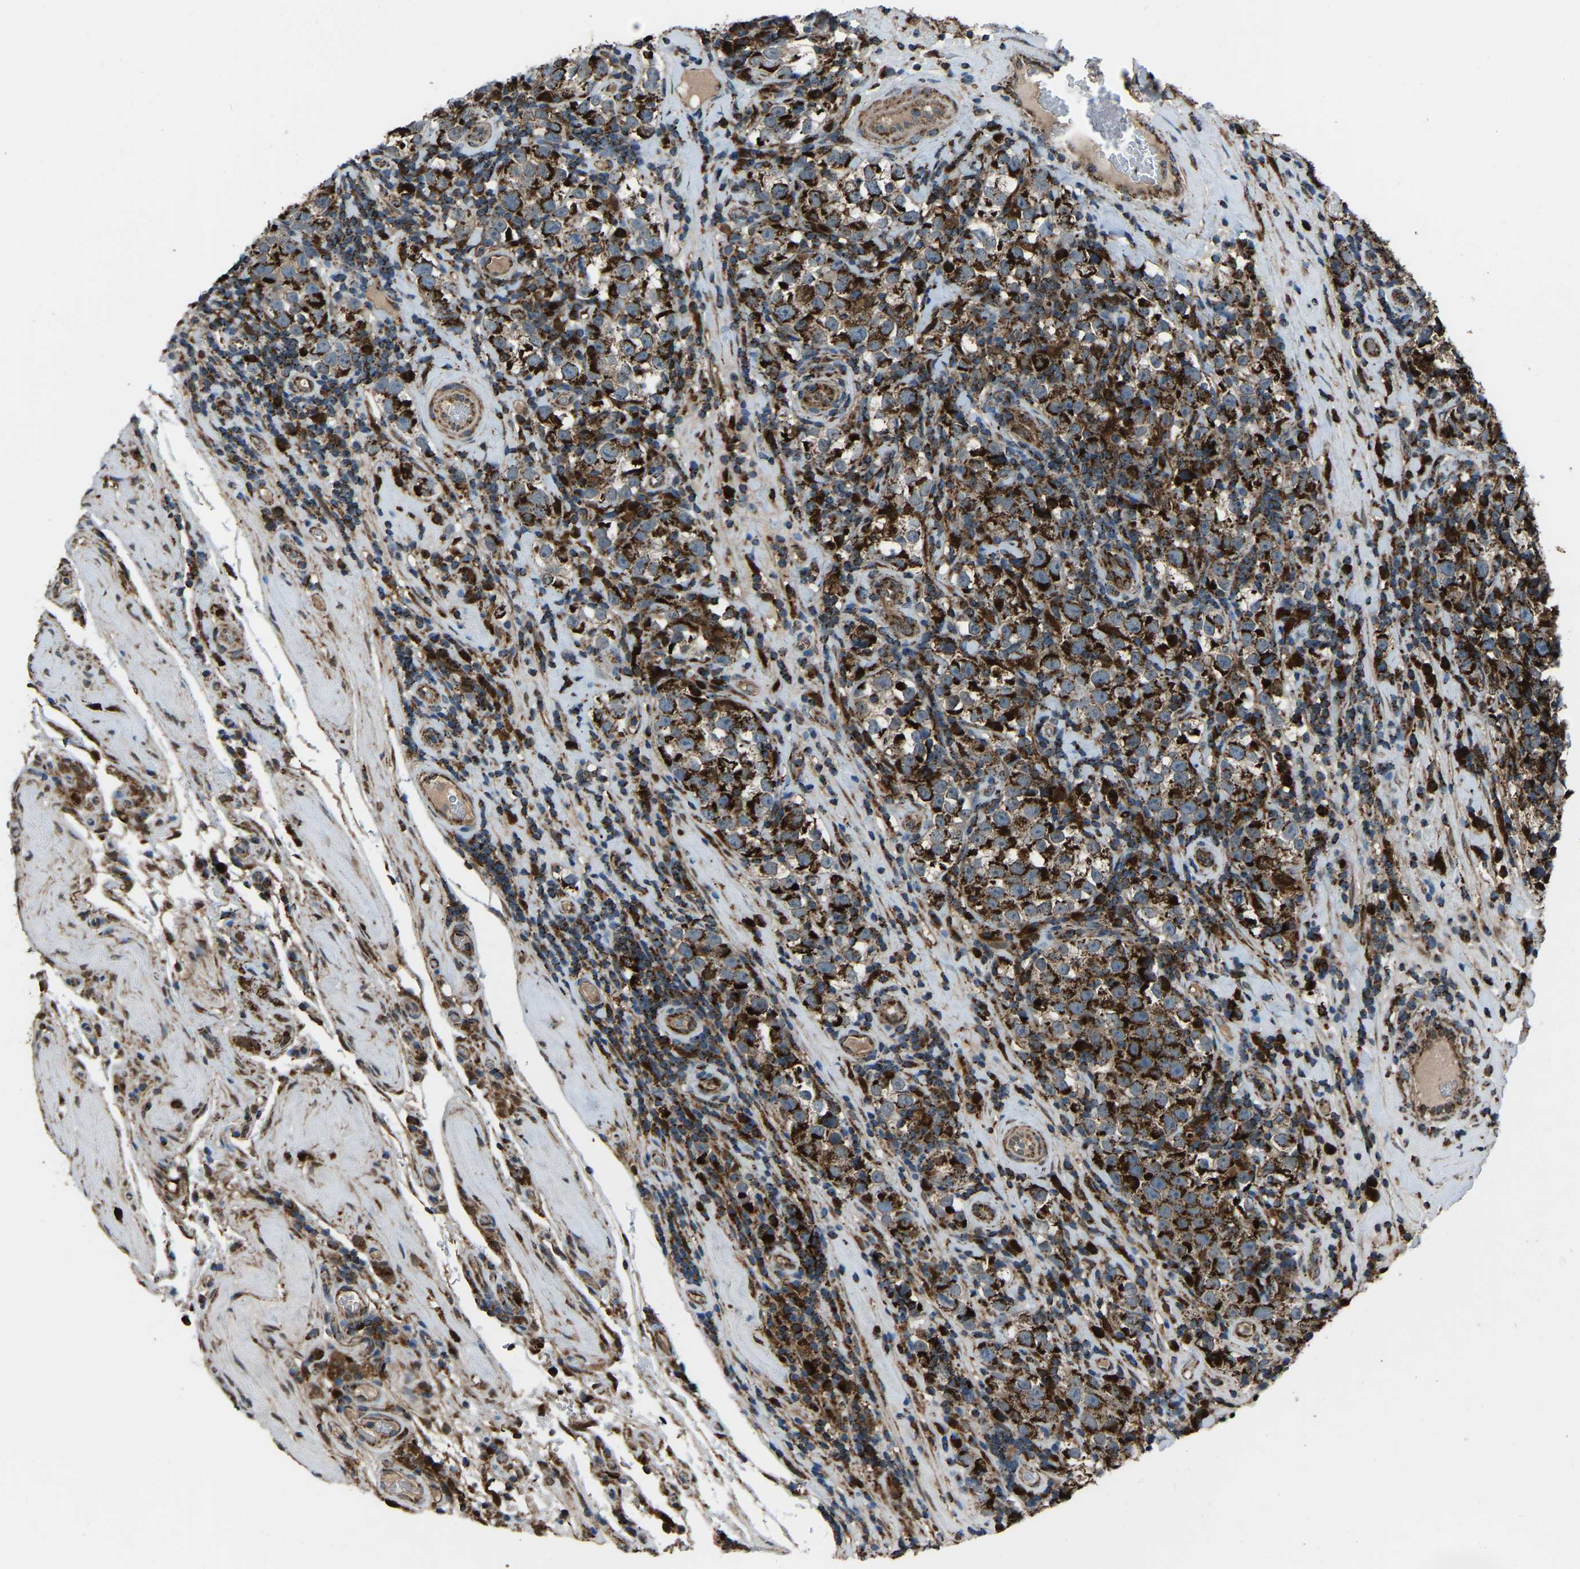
{"staining": {"intensity": "strong", "quantity": ">75%", "location": "cytoplasmic/membranous"}, "tissue": "testis cancer", "cell_type": "Tumor cells", "image_type": "cancer", "snomed": [{"axis": "morphology", "description": "Normal tissue, NOS"}, {"axis": "morphology", "description": "Seminoma, NOS"}, {"axis": "topography", "description": "Testis"}], "caption": "Testis seminoma tissue demonstrates strong cytoplasmic/membranous positivity in approximately >75% of tumor cells, visualized by immunohistochemistry. The protein is stained brown, and the nuclei are stained in blue (DAB IHC with brightfield microscopy, high magnification).", "gene": "AKR1A1", "patient": {"sex": "male", "age": 43}}